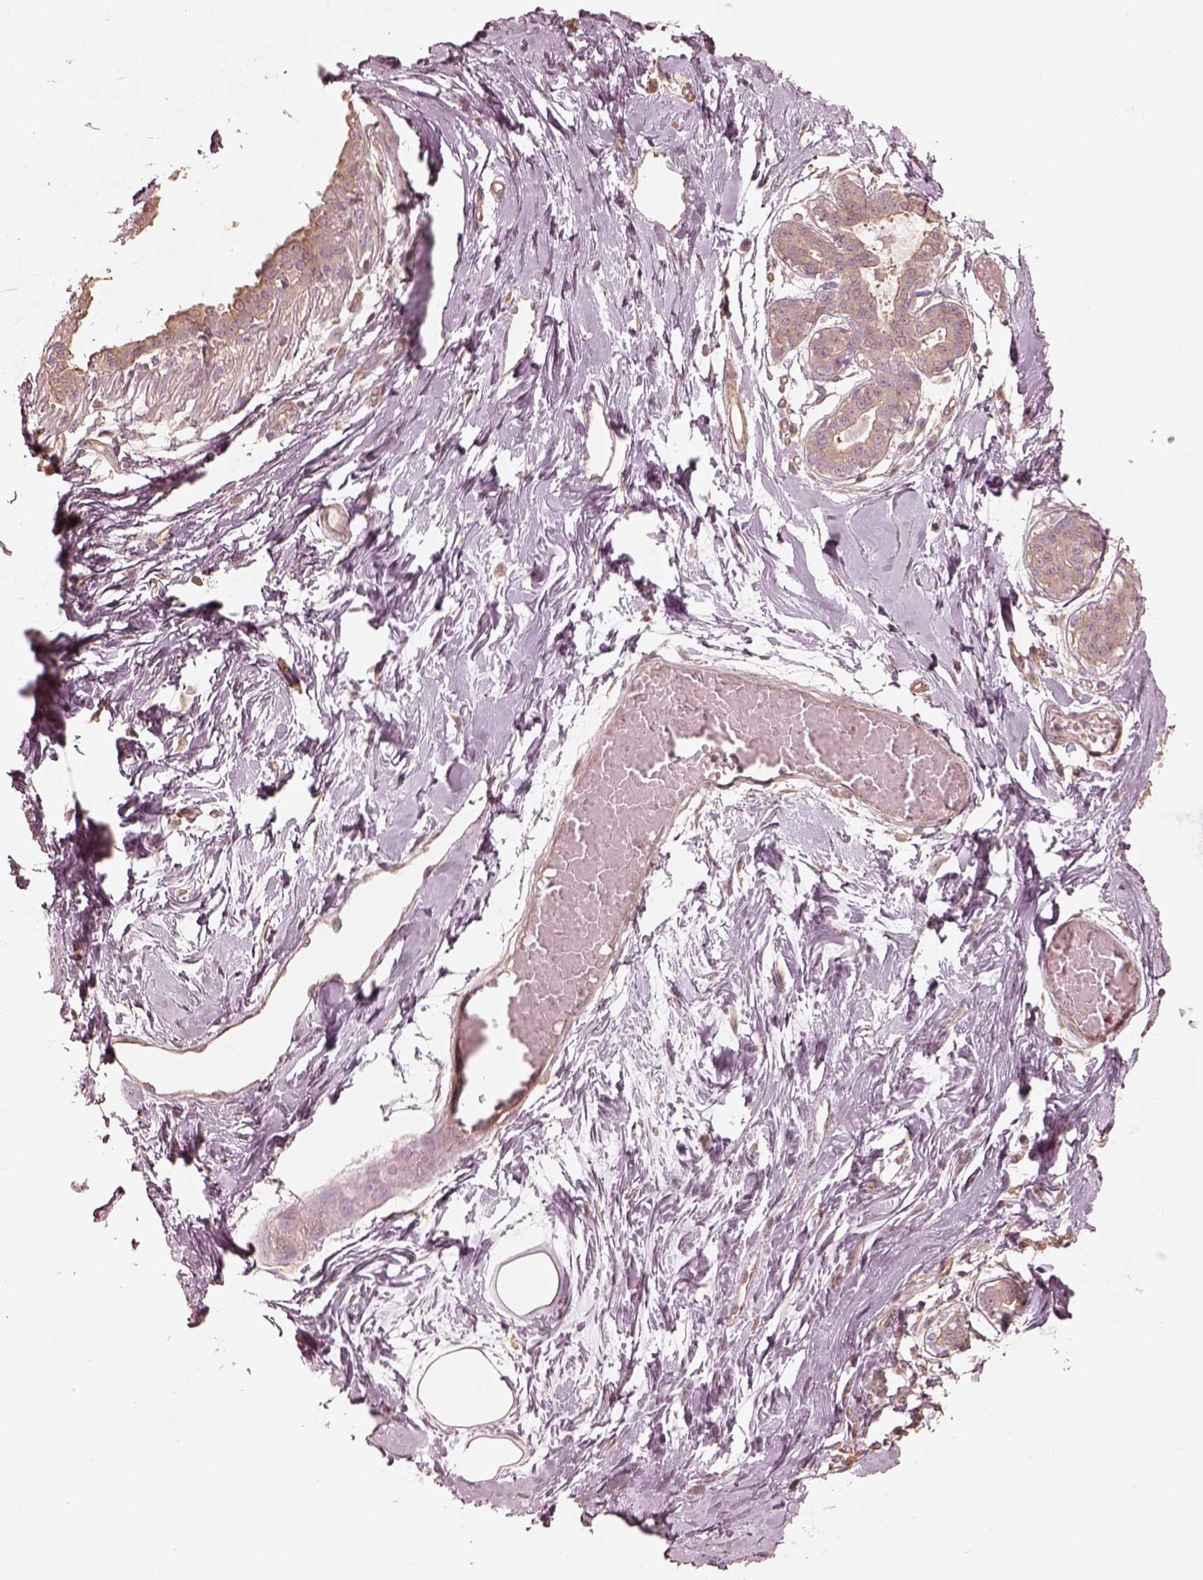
{"staining": {"intensity": "weak", "quantity": ">75%", "location": "cytoplasmic/membranous"}, "tissue": "breast", "cell_type": "Adipocytes", "image_type": "normal", "snomed": [{"axis": "morphology", "description": "Normal tissue, NOS"}, {"axis": "topography", "description": "Breast"}], "caption": "This histopathology image demonstrates immunohistochemistry (IHC) staining of unremarkable breast, with low weak cytoplasmic/membranous staining in approximately >75% of adipocytes.", "gene": "KIF5C", "patient": {"sex": "female", "age": 45}}